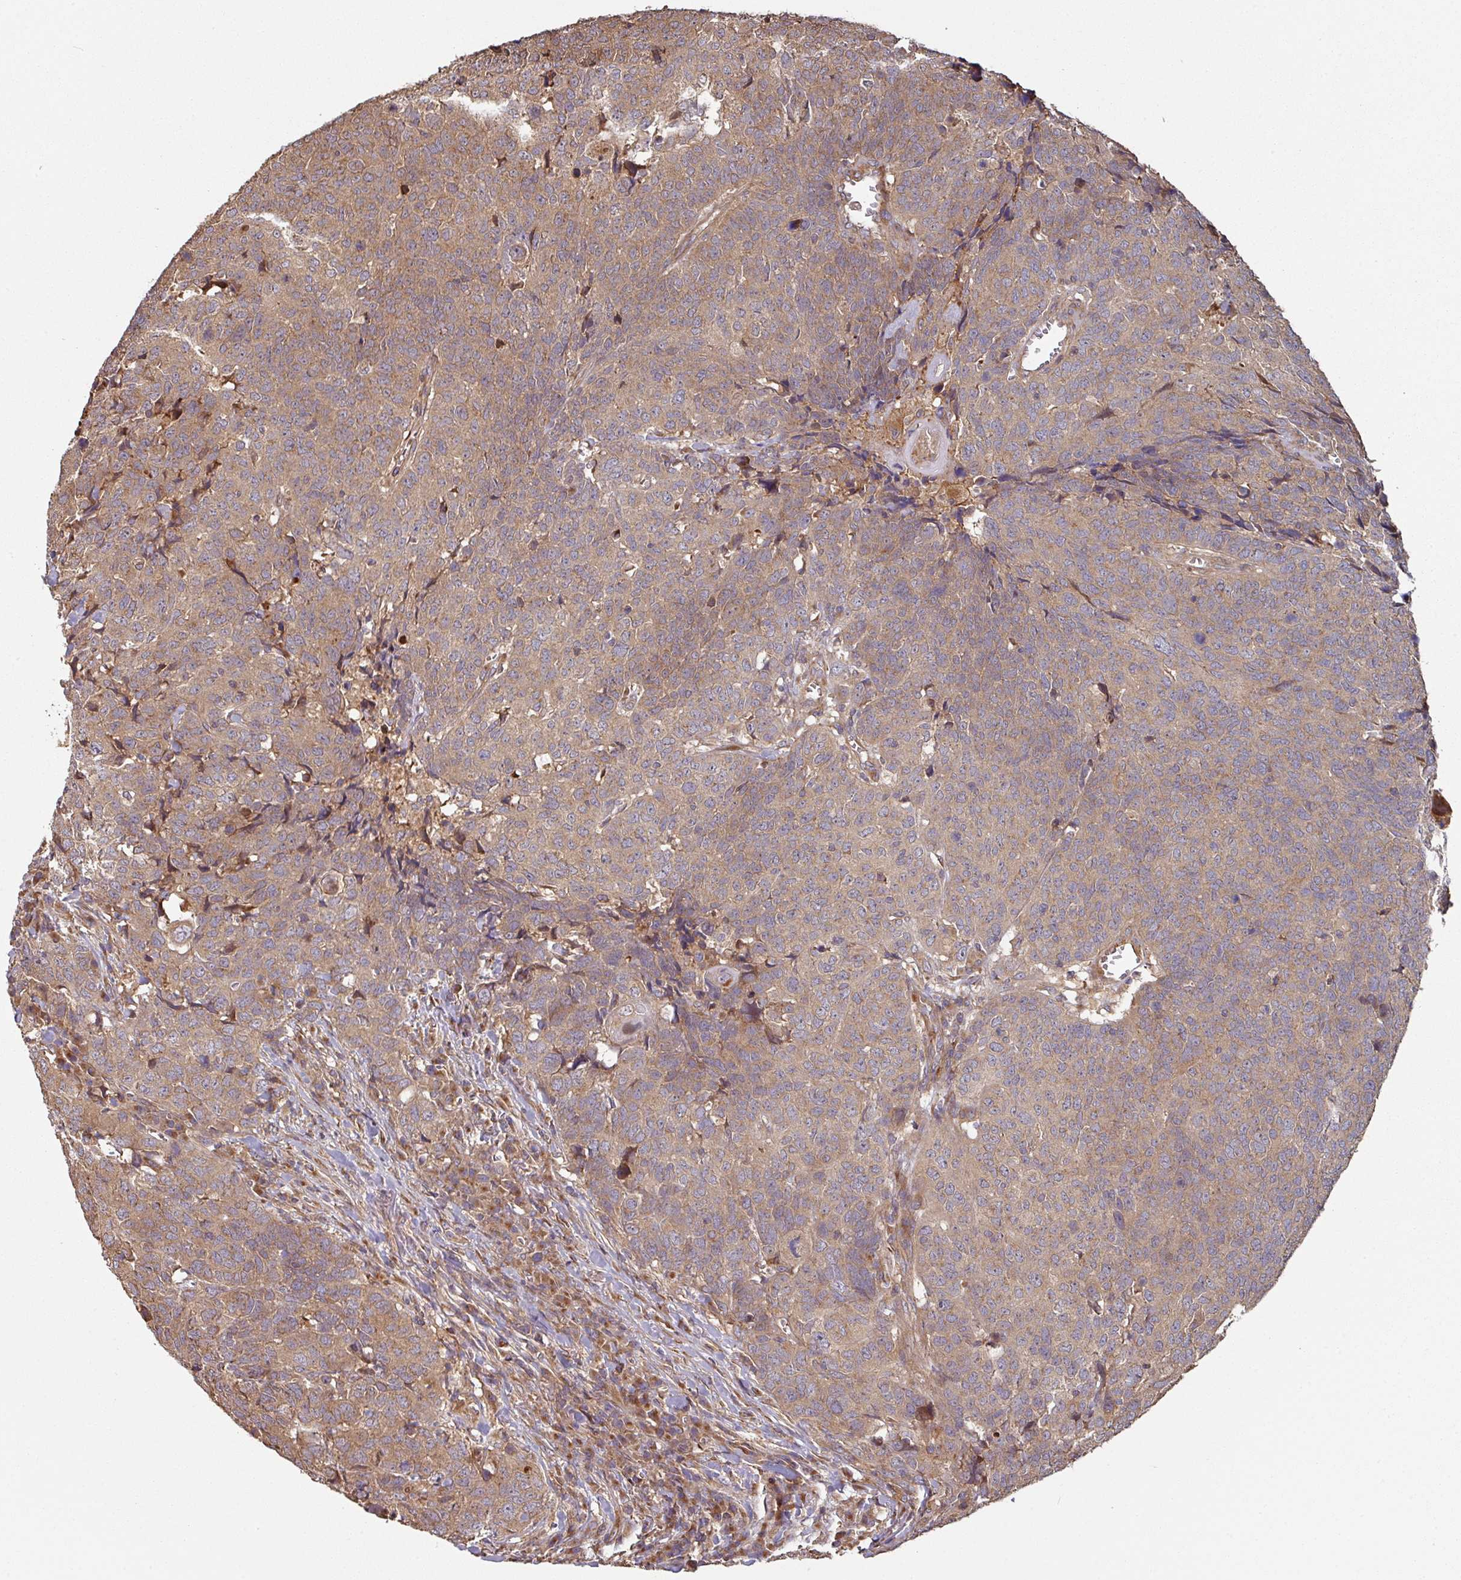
{"staining": {"intensity": "moderate", "quantity": ">75%", "location": "cytoplasmic/membranous"}, "tissue": "head and neck cancer", "cell_type": "Tumor cells", "image_type": "cancer", "snomed": [{"axis": "morphology", "description": "Squamous cell carcinoma, NOS"}, {"axis": "topography", "description": "Head-Neck"}], "caption": "This photomicrograph shows head and neck cancer (squamous cell carcinoma) stained with immunohistochemistry (IHC) to label a protein in brown. The cytoplasmic/membranous of tumor cells show moderate positivity for the protein. Nuclei are counter-stained blue.", "gene": "SIK1", "patient": {"sex": "male", "age": 66}}